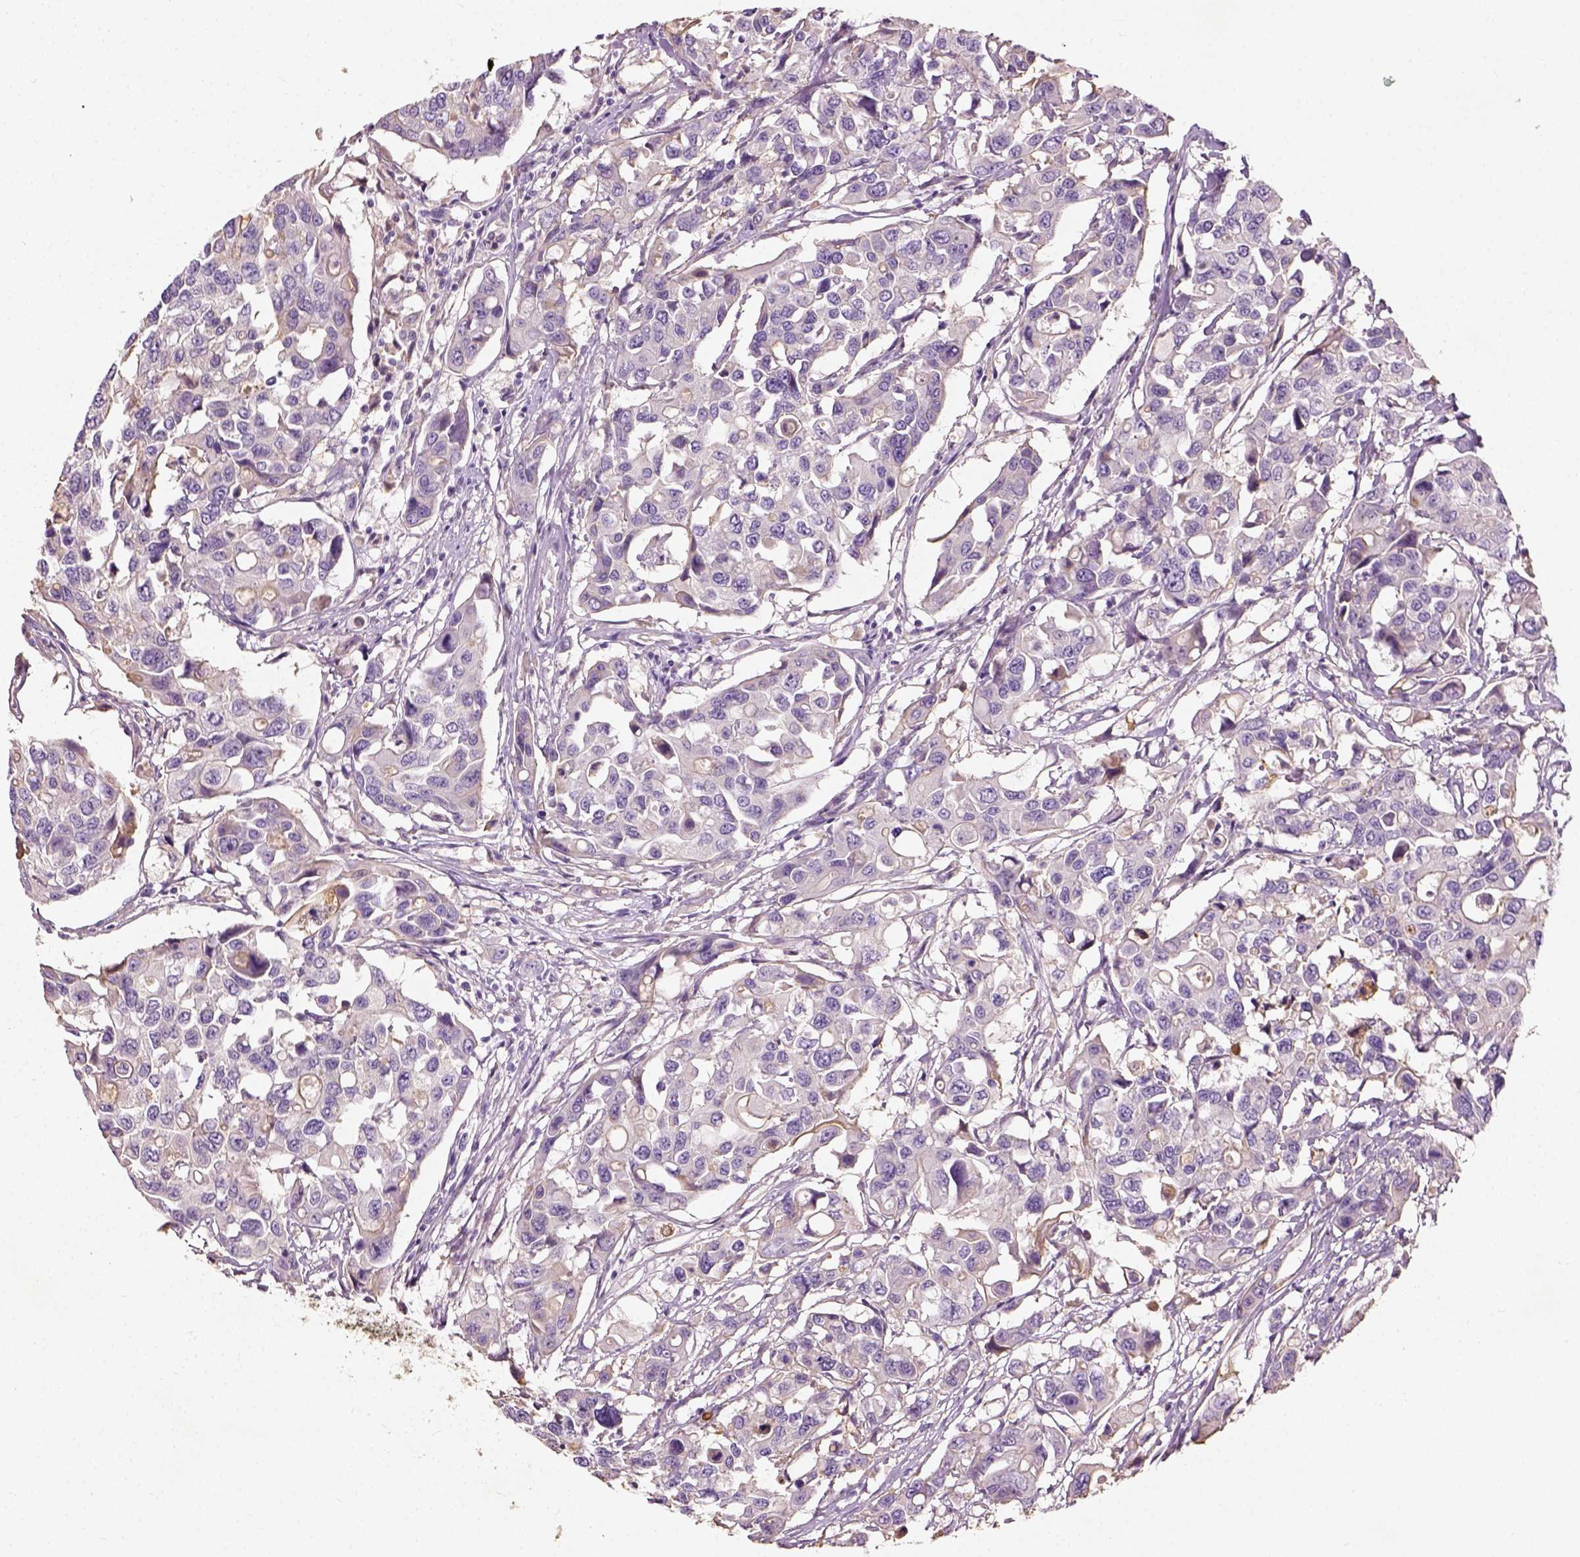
{"staining": {"intensity": "negative", "quantity": "none", "location": "none"}, "tissue": "colorectal cancer", "cell_type": "Tumor cells", "image_type": "cancer", "snomed": [{"axis": "morphology", "description": "Adenocarcinoma, NOS"}, {"axis": "topography", "description": "Colon"}], "caption": "High magnification brightfield microscopy of colorectal cancer (adenocarcinoma) stained with DAB (brown) and counterstained with hematoxylin (blue): tumor cells show no significant expression. The staining is performed using DAB (3,3'-diaminobenzidine) brown chromogen with nuclei counter-stained in using hematoxylin.", "gene": "DHCR24", "patient": {"sex": "male", "age": 77}}